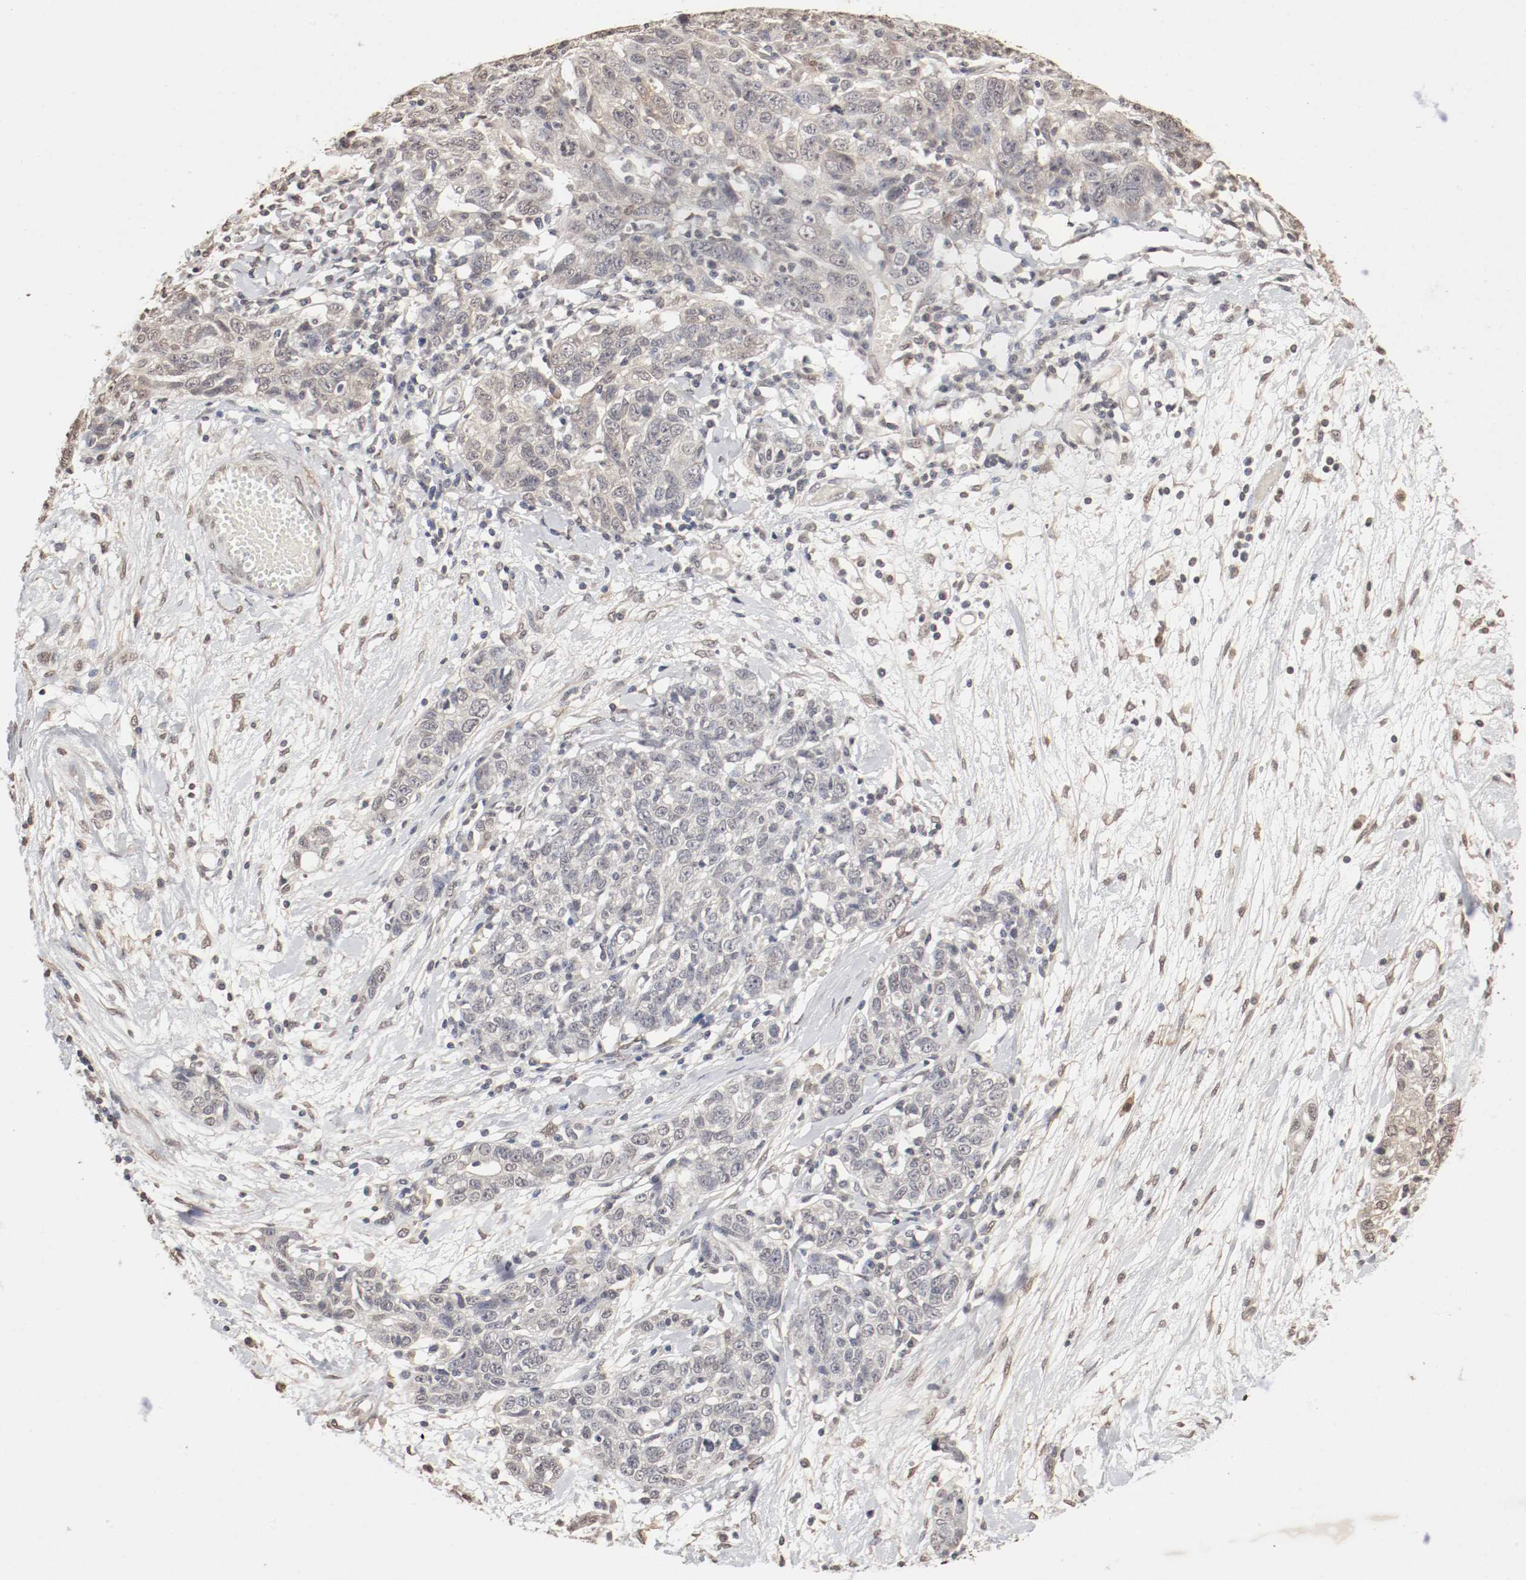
{"staining": {"intensity": "weak", "quantity": "<25%", "location": "cytoplasmic/membranous"}, "tissue": "ovarian cancer", "cell_type": "Tumor cells", "image_type": "cancer", "snomed": [{"axis": "morphology", "description": "Cystadenocarcinoma, serous, NOS"}, {"axis": "topography", "description": "Ovary"}], "caption": "Immunohistochemistry (IHC) photomicrograph of ovarian cancer (serous cystadenocarcinoma) stained for a protein (brown), which demonstrates no expression in tumor cells. Brightfield microscopy of IHC stained with DAB (brown) and hematoxylin (blue), captured at high magnification.", "gene": "WASL", "patient": {"sex": "female", "age": 71}}